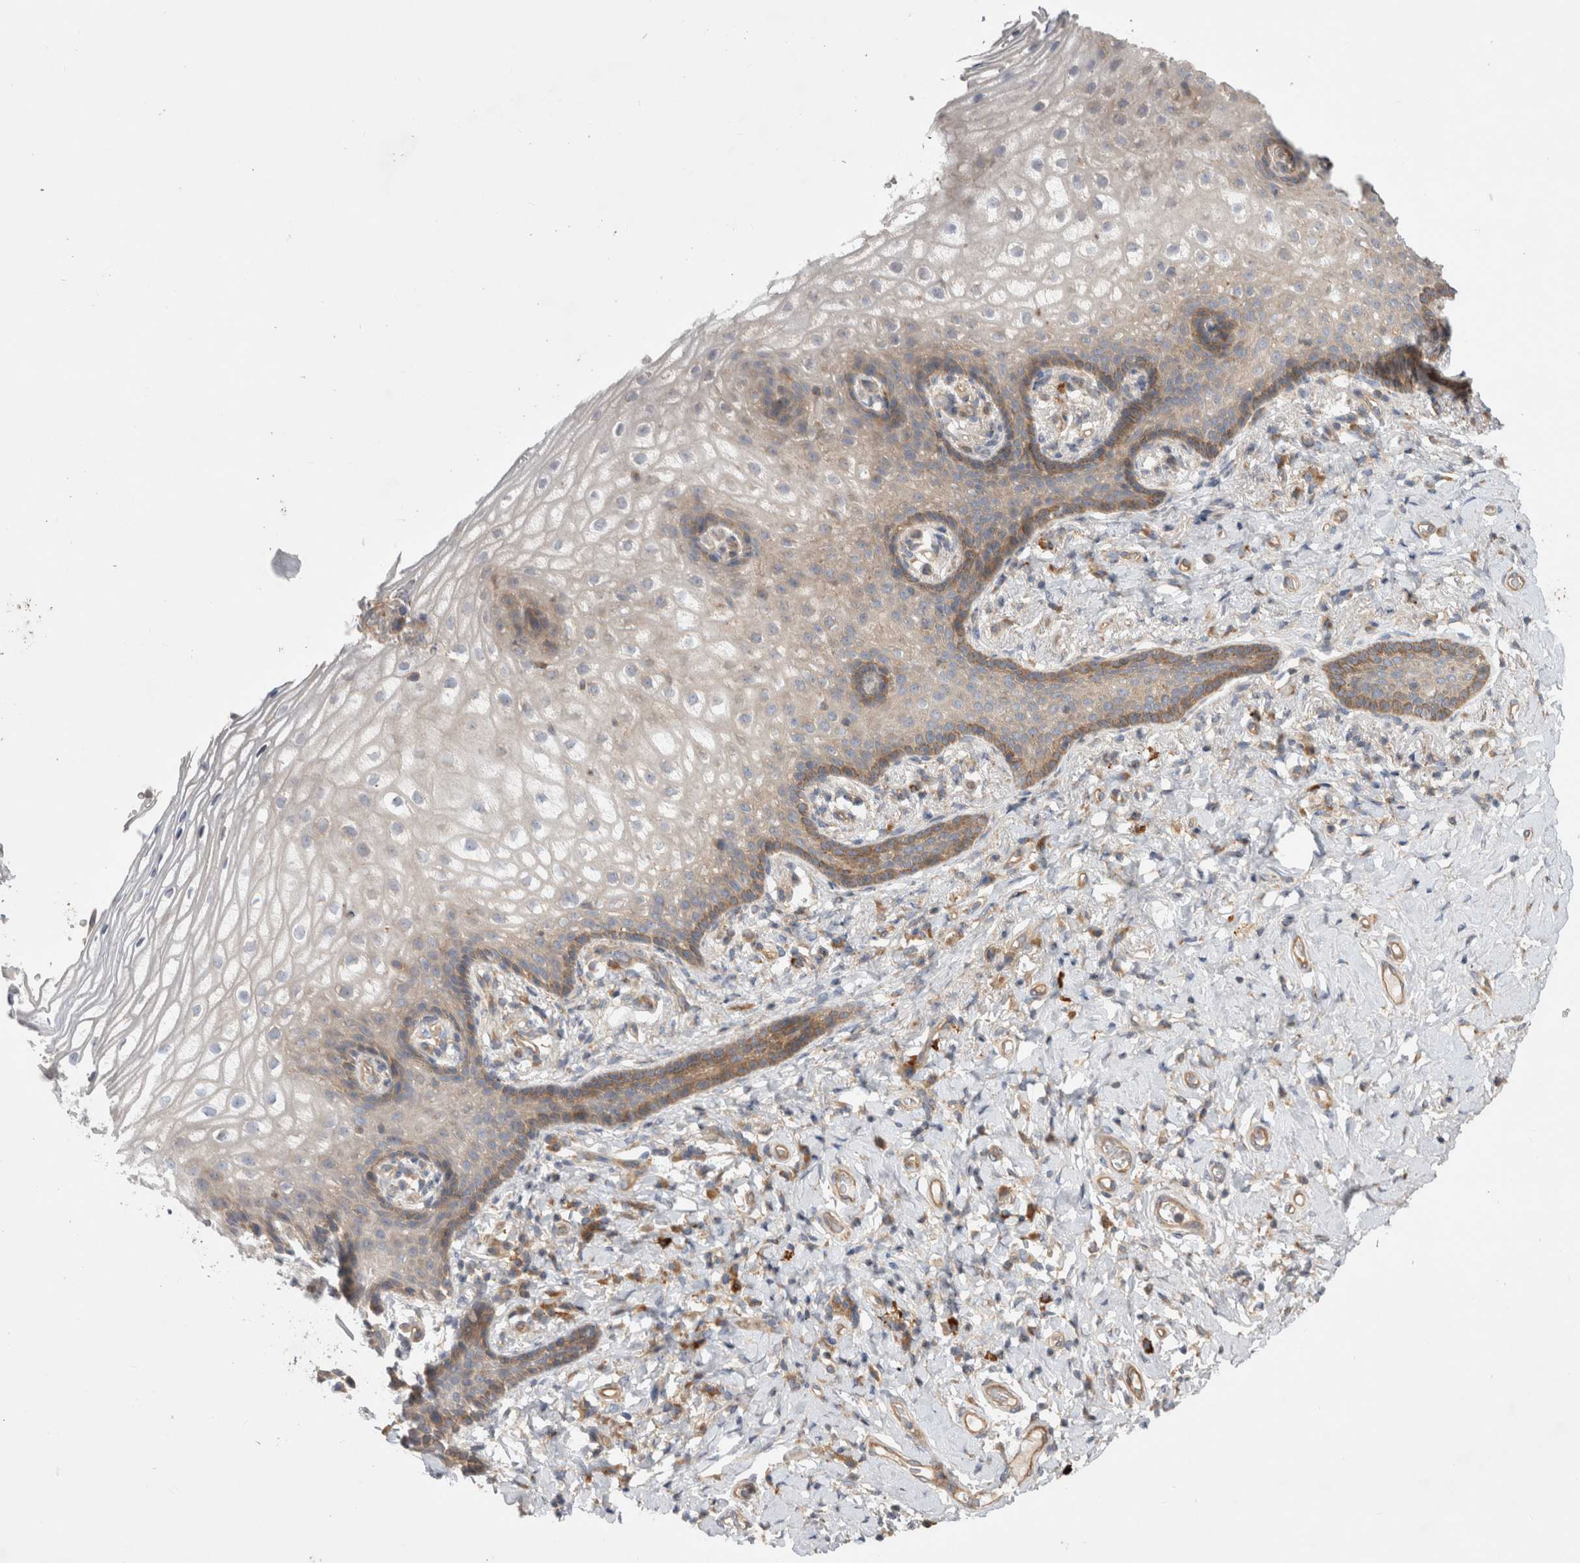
{"staining": {"intensity": "moderate", "quantity": "<25%", "location": "cytoplasmic/membranous"}, "tissue": "vagina", "cell_type": "Squamous epithelial cells", "image_type": "normal", "snomed": [{"axis": "morphology", "description": "Normal tissue, NOS"}, {"axis": "topography", "description": "Vagina"}], "caption": "The histopathology image shows a brown stain indicating the presence of a protein in the cytoplasmic/membranous of squamous epithelial cells in vagina.", "gene": "PDCD10", "patient": {"sex": "female", "age": 60}}